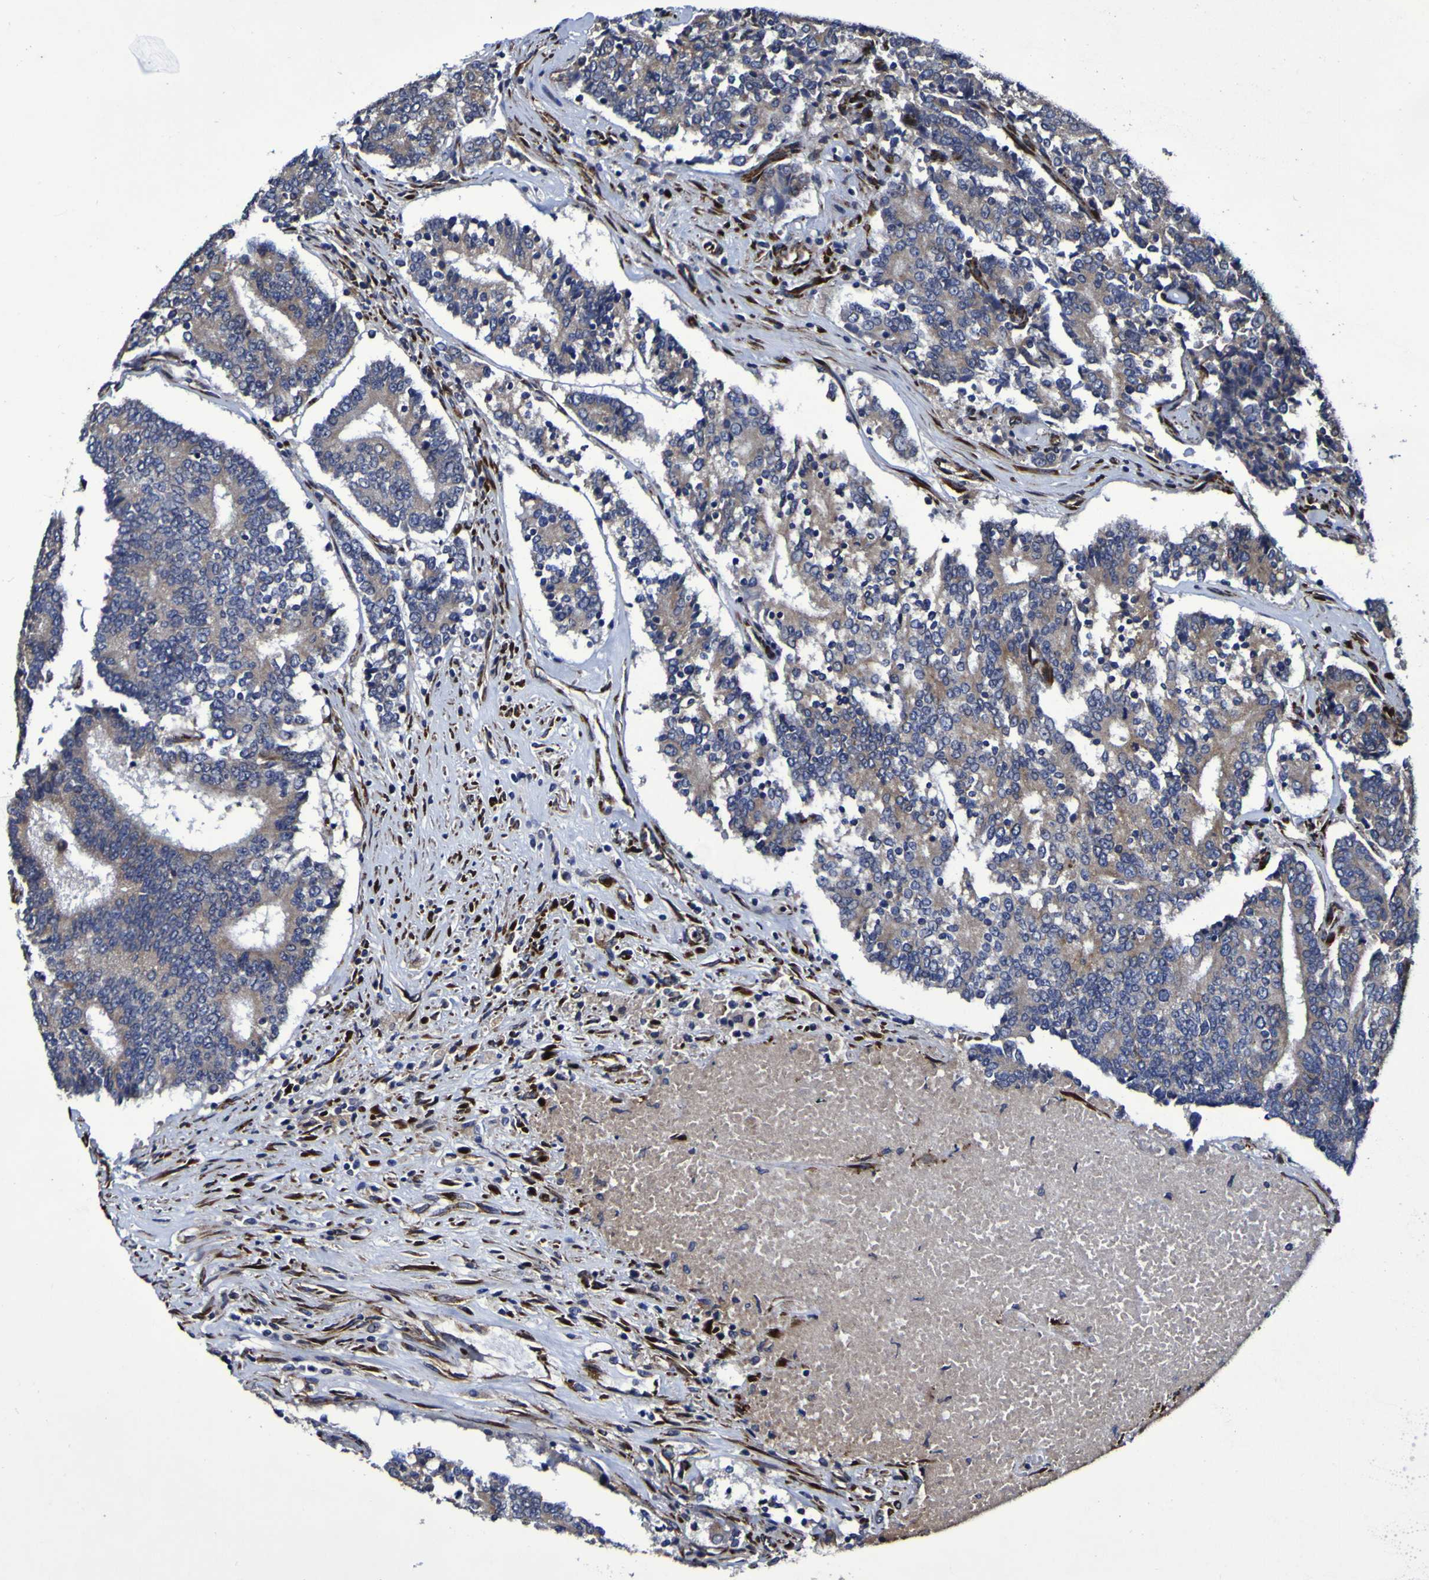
{"staining": {"intensity": "weak", "quantity": "25%-75%", "location": "cytoplasmic/membranous"}, "tissue": "prostate cancer", "cell_type": "Tumor cells", "image_type": "cancer", "snomed": [{"axis": "morphology", "description": "Normal tissue, NOS"}, {"axis": "morphology", "description": "Adenocarcinoma, High grade"}, {"axis": "topography", "description": "Prostate"}, {"axis": "topography", "description": "Seminal veicle"}], "caption": "High-power microscopy captured an IHC histopathology image of prostate adenocarcinoma (high-grade), revealing weak cytoplasmic/membranous expression in approximately 25%-75% of tumor cells. Immunohistochemistry (ihc) stains the protein in brown and the nuclei are stained blue.", "gene": "P3H1", "patient": {"sex": "male", "age": 55}}